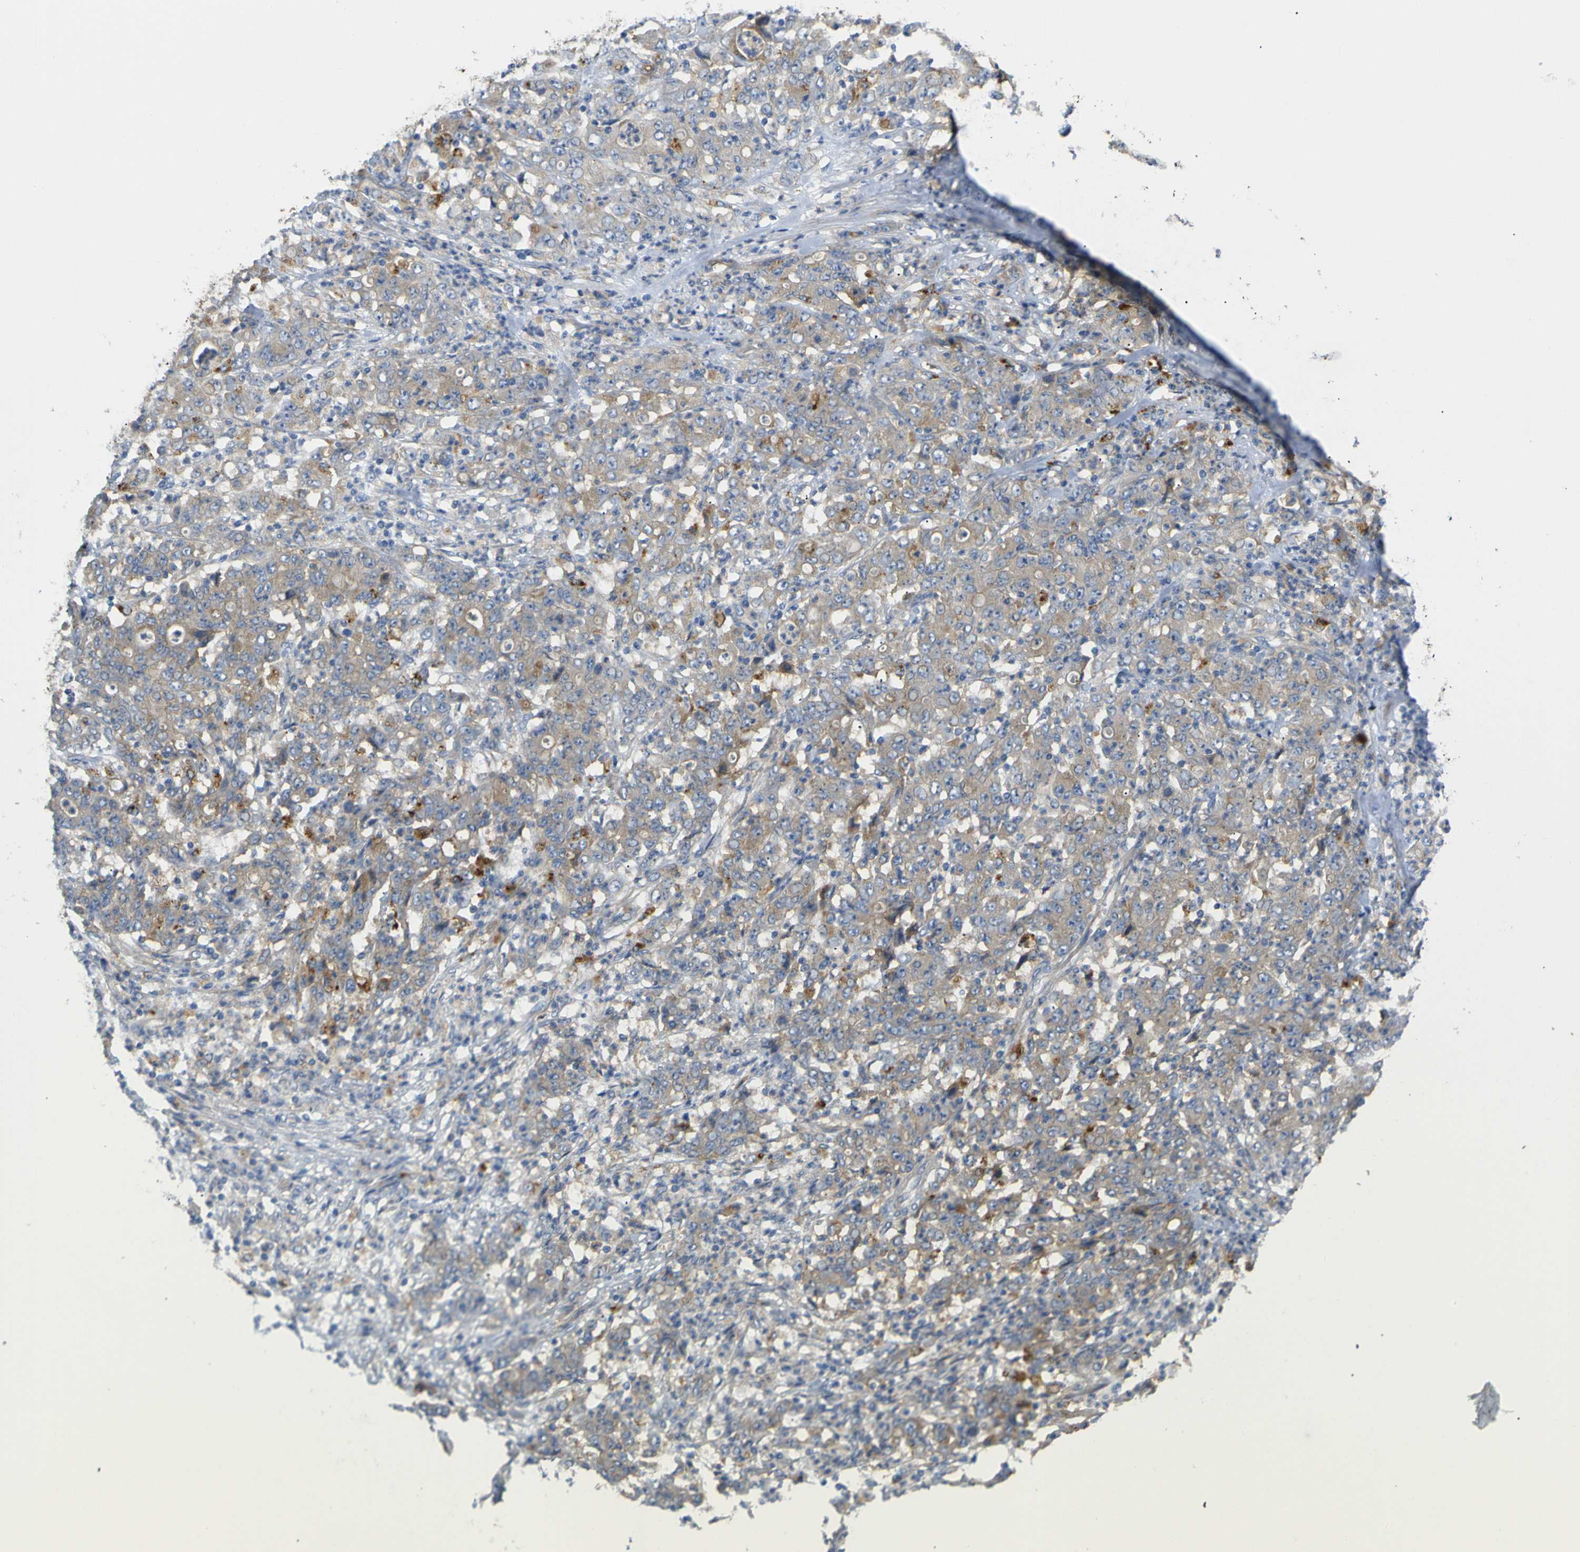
{"staining": {"intensity": "weak", "quantity": ">75%", "location": "cytoplasmic/membranous"}, "tissue": "stomach cancer", "cell_type": "Tumor cells", "image_type": "cancer", "snomed": [{"axis": "morphology", "description": "Adenocarcinoma, NOS"}, {"axis": "topography", "description": "Stomach, lower"}], "caption": "This is a histology image of IHC staining of adenocarcinoma (stomach), which shows weak positivity in the cytoplasmic/membranous of tumor cells.", "gene": "SYPL1", "patient": {"sex": "female", "age": 71}}